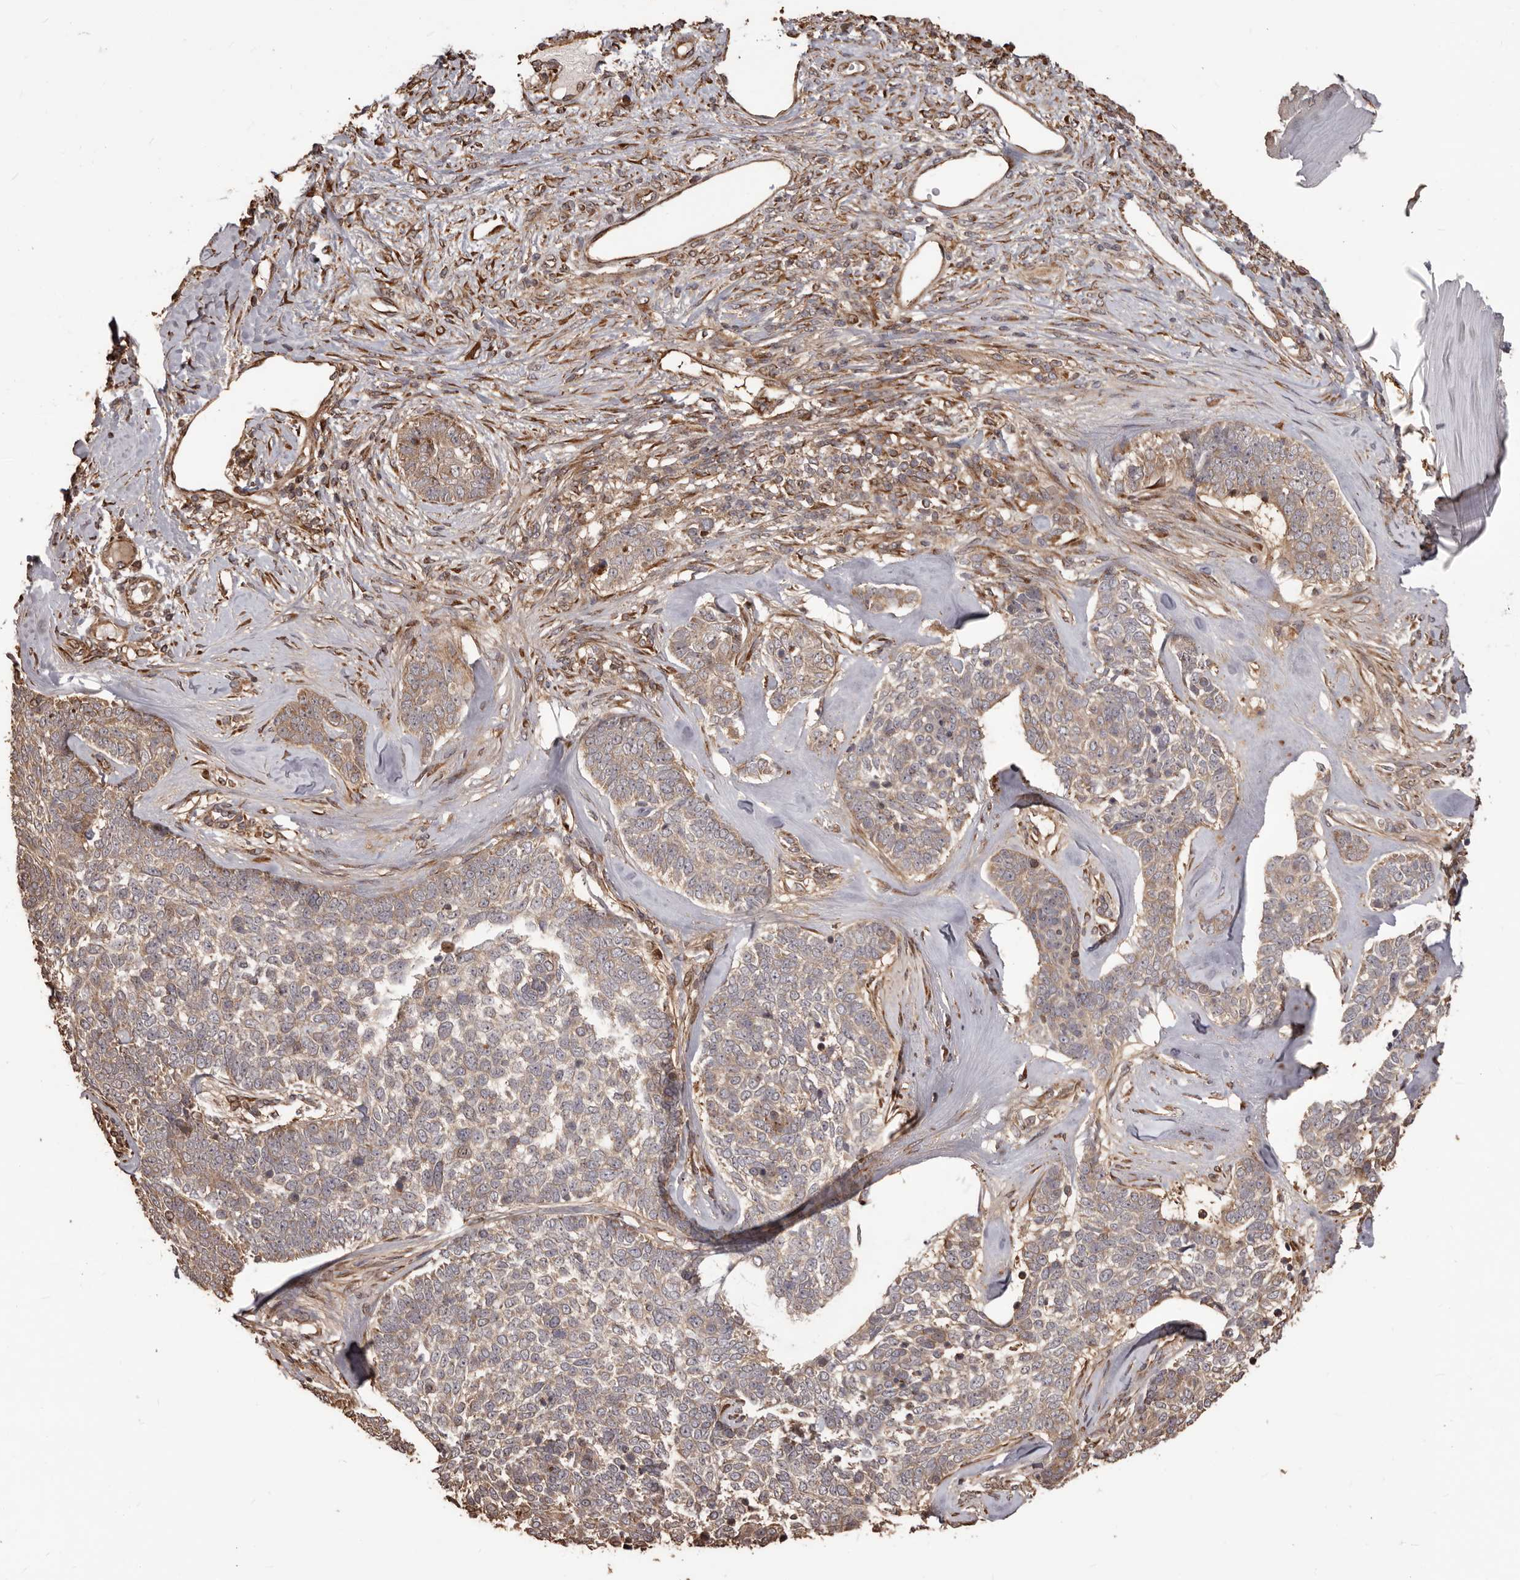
{"staining": {"intensity": "weak", "quantity": "25%-75%", "location": "cytoplasmic/membranous"}, "tissue": "skin cancer", "cell_type": "Tumor cells", "image_type": "cancer", "snomed": [{"axis": "morphology", "description": "Basal cell carcinoma"}, {"axis": "topography", "description": "Skin"}], "caption": "Basal cell carcinoma (skin) tissue shows weak cytoplasmic/membranous staining in approximately 25%-75% of tumor cells (brown staining indicates protein expression, while blue staining denotes nuclei).", "gene": "MTO1", "patient": {"sex": "female", "age": 81}}